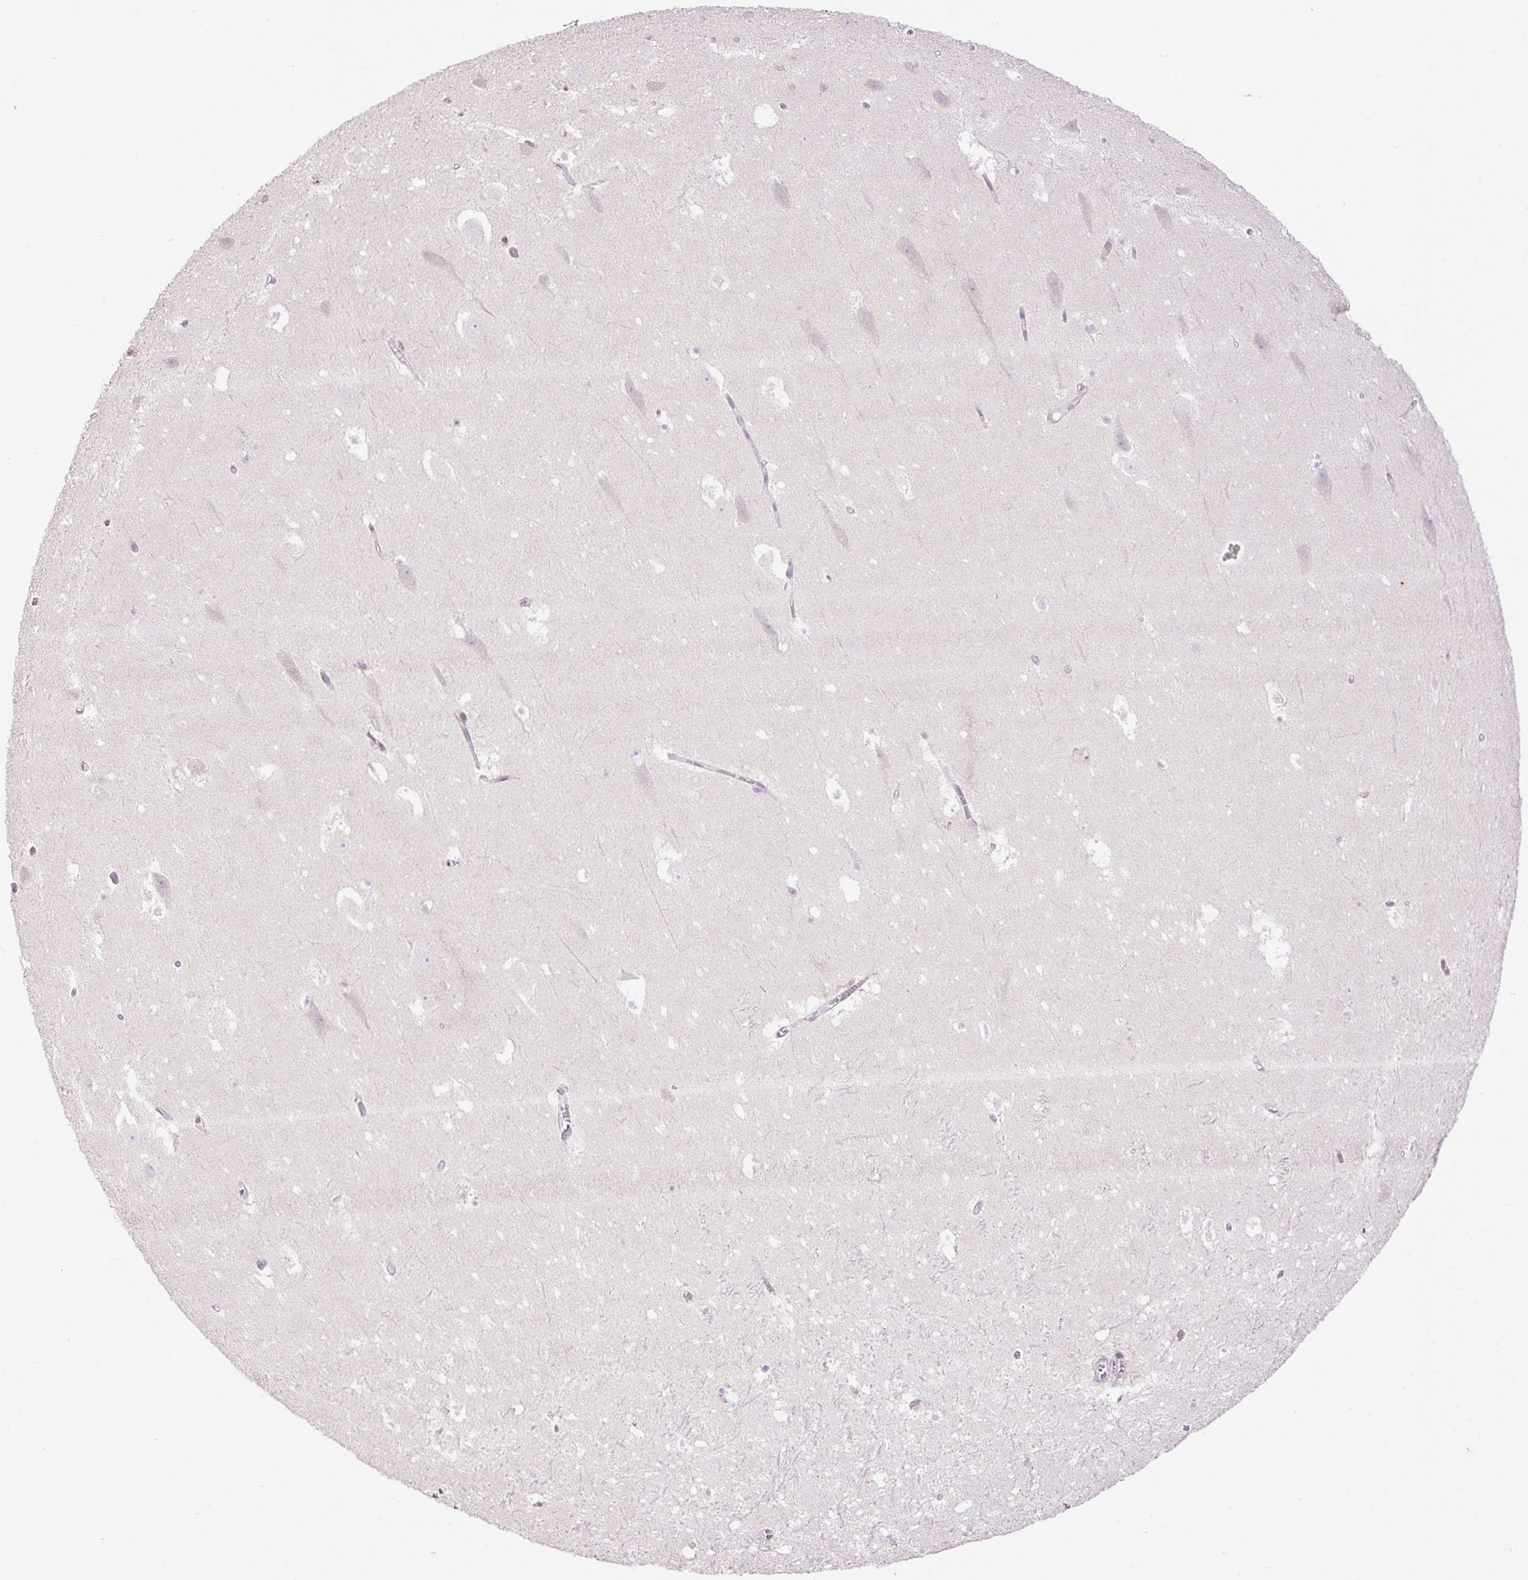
{"staining": {"intensity": "negative", "quantity": "none", "location": "none"}, "tissue": "hippocampus", "cell_type": "Glial cells", "image_type": "normal", "snomed": [{"axis": "morphology", "description": "Normal tissue, NOS"}, {"axis": "topography", "description": "Hippocampus"}], "caption": "DAB (3,3'-diaminobenzidine) immunohistochemical staining of unremarkable hippocampus exhibits no significant positivity in glial cells. (DAB immunohistochemistry (IHC), high magnification).", "gene": "VPS25", "patient": {"sex": "female", "age": 42}}